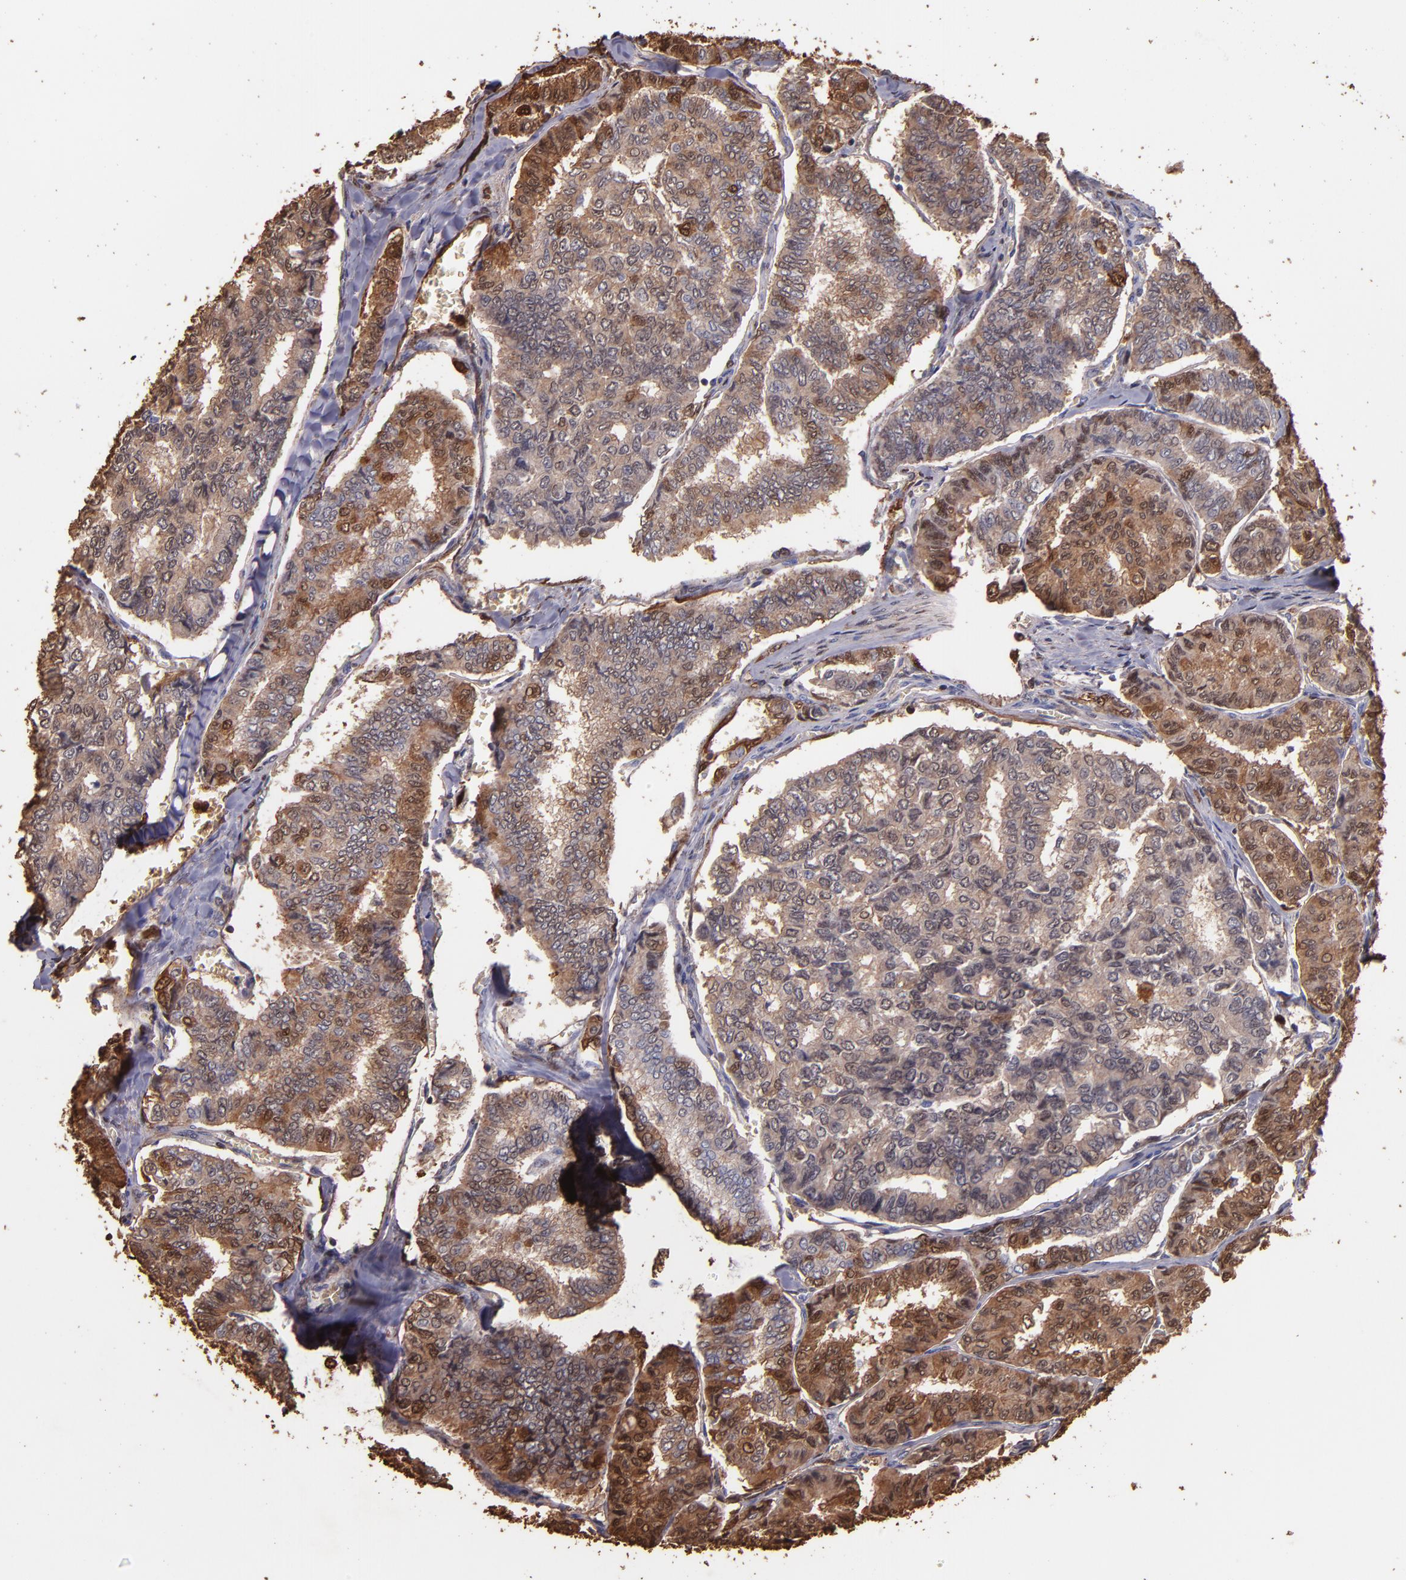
{"staining": {"intensity": "strong", "quantity": ">75%", "location": "cytoplasmic/membranous"}, "tissue": "thyroid cancer", "cell_type": "Tumor cells", "image_type": "cancer", "snomed": [{"axis": "morphology", "description": "Papillary adenocarcinoma, NOS"}, {"axis": "topography", "description": "Thyroid gland"}], "caption": "Immunohistochemistry (IHC) staining of thyroid cancer, which displays high levels of strong cytoplasmic/membranous staining in approximately >75% of tumor cells indicating strong cytoplasmic/membranous protein staining. The staining was performed using DAB (3,3'-diaminobenzidine) (brown) for protein detection and nuclei were counterstained in hematoxylin (blue).", "gene": "S100A6", "patient": {"sex": "female", "age": 35}}